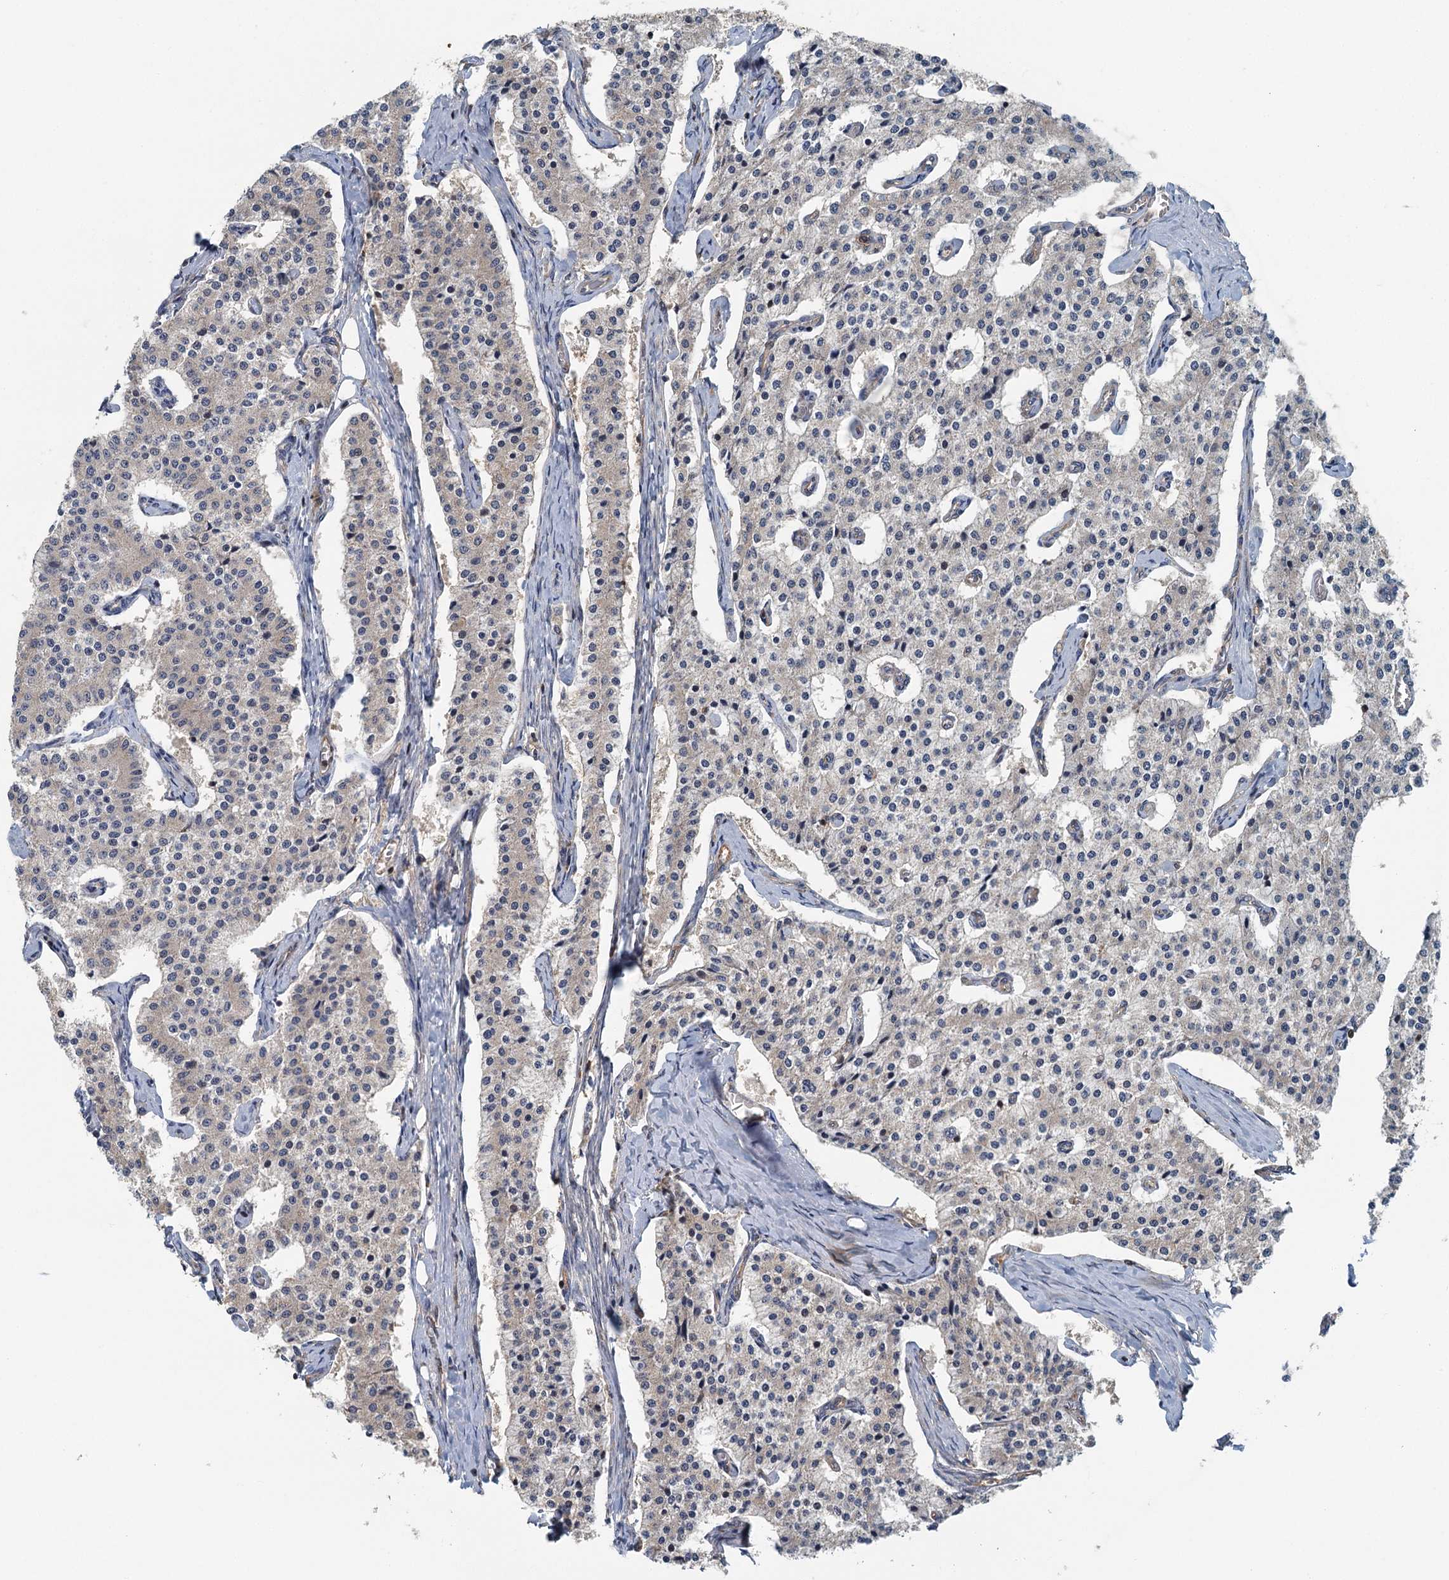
{"staining": {"intensity": "weak", "quantity": "<25%", "location": "cytoplasmic/membranous"}, "tissue": "carcinoid", "cell_type": "Tumor cells", "image_type": "cancer", "snomed": [{"axis": "morphology", "description": "Carcinoid, malignant, NOS"}, {"axis": "topography", "description": "Colon"}], "caption": "Protein analysis of carcinoid (malignant) reveals no significant positivity in tumor cells.", "gene": "ZNF527", "patient": {"sex": "female", "age": 52}}